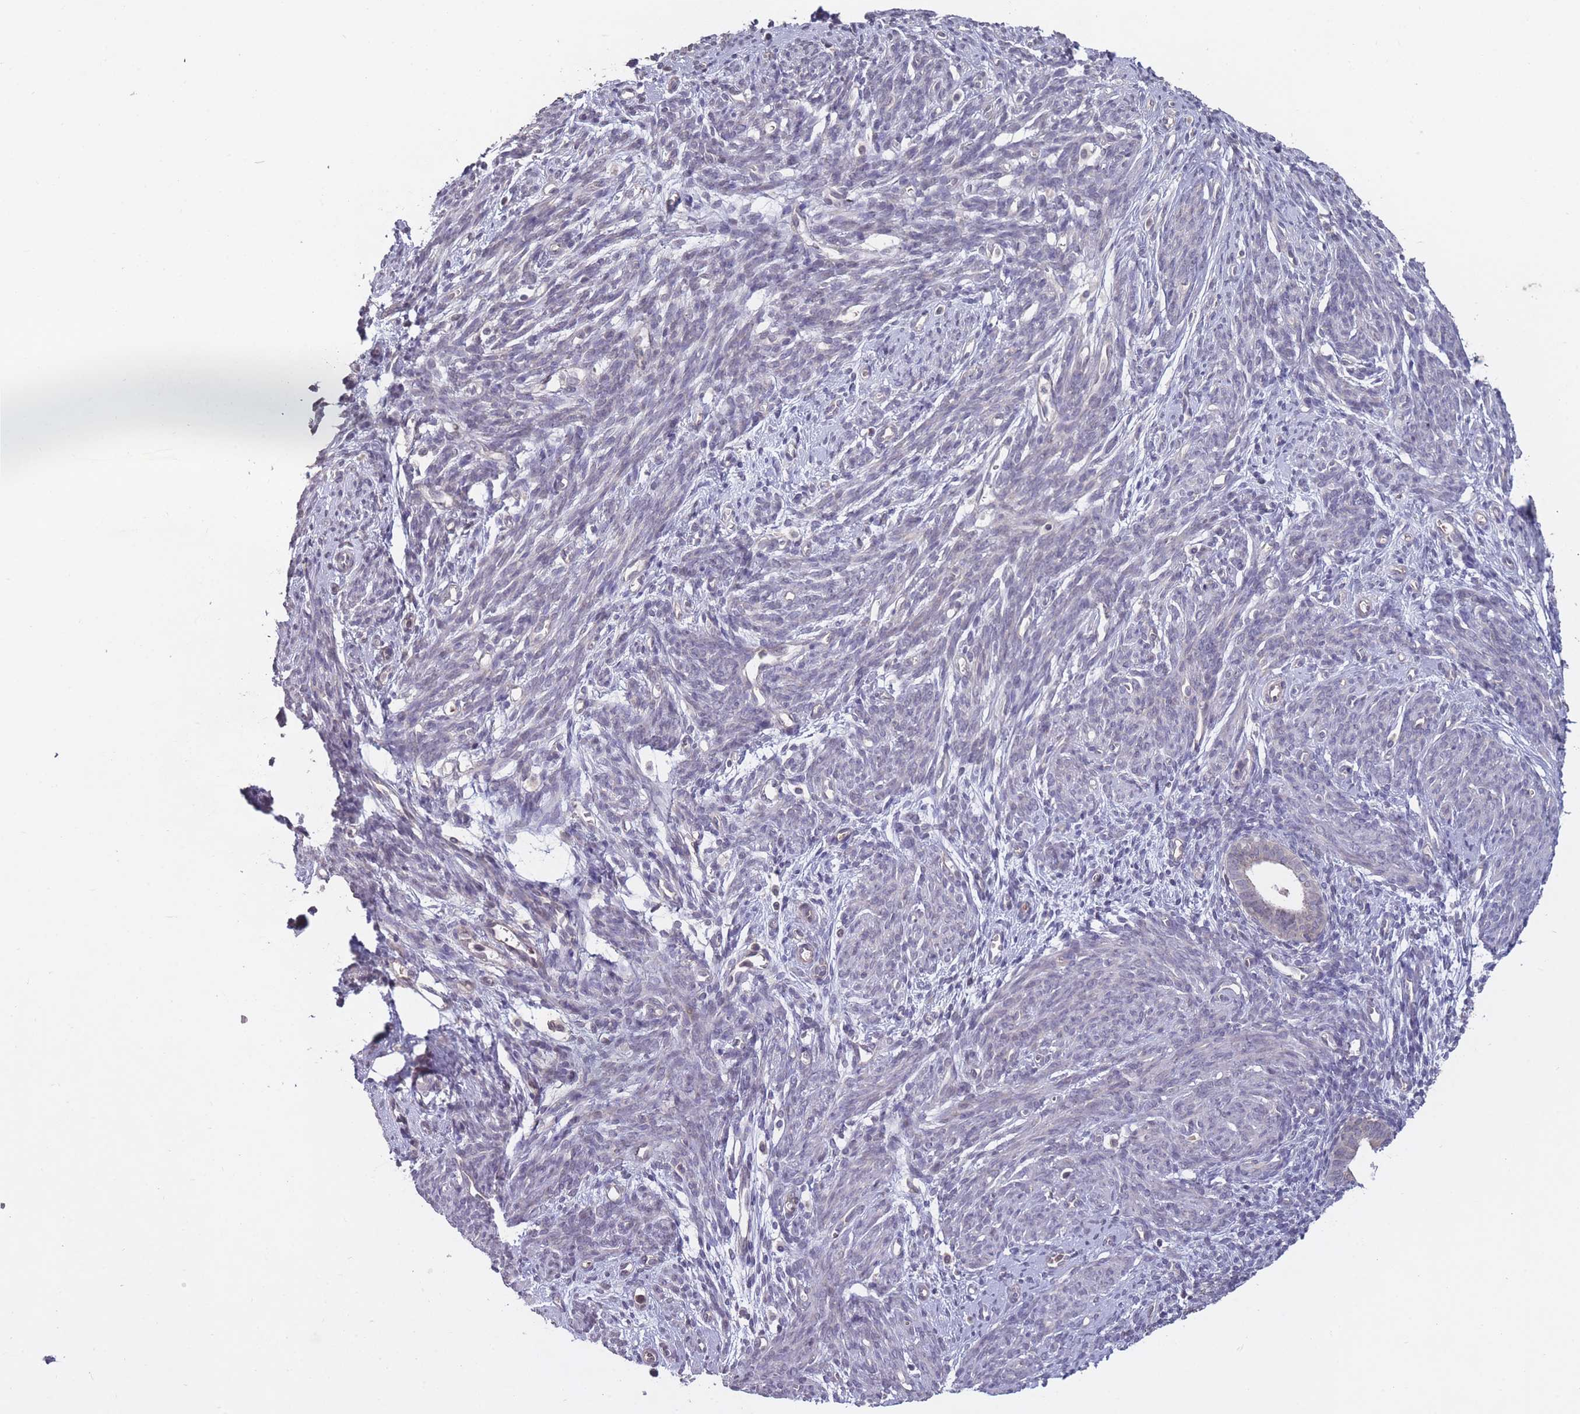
{"staining": {"intensity": "negative", "quantity": "none", "location": "none"}, "tissue": "endometrial cancer", "cell_type": "Tumor cells", "image_type": "cancer", "snomed": [{"axis": "morphology", "description": "Adenocarcinoma, NOS"}, {"axis": "topography", "description": "Endometrium"}], "caption": "There is no significant staining in tumor cells of endometrial cancer. Brightfield microscopy of immunohistochemistry stained with DAB (brown) and hematoxylin (blue), captured at high magnification.", "gene": "ADCYAP1R1", "patient": {"sex": "female", "age": 75}}